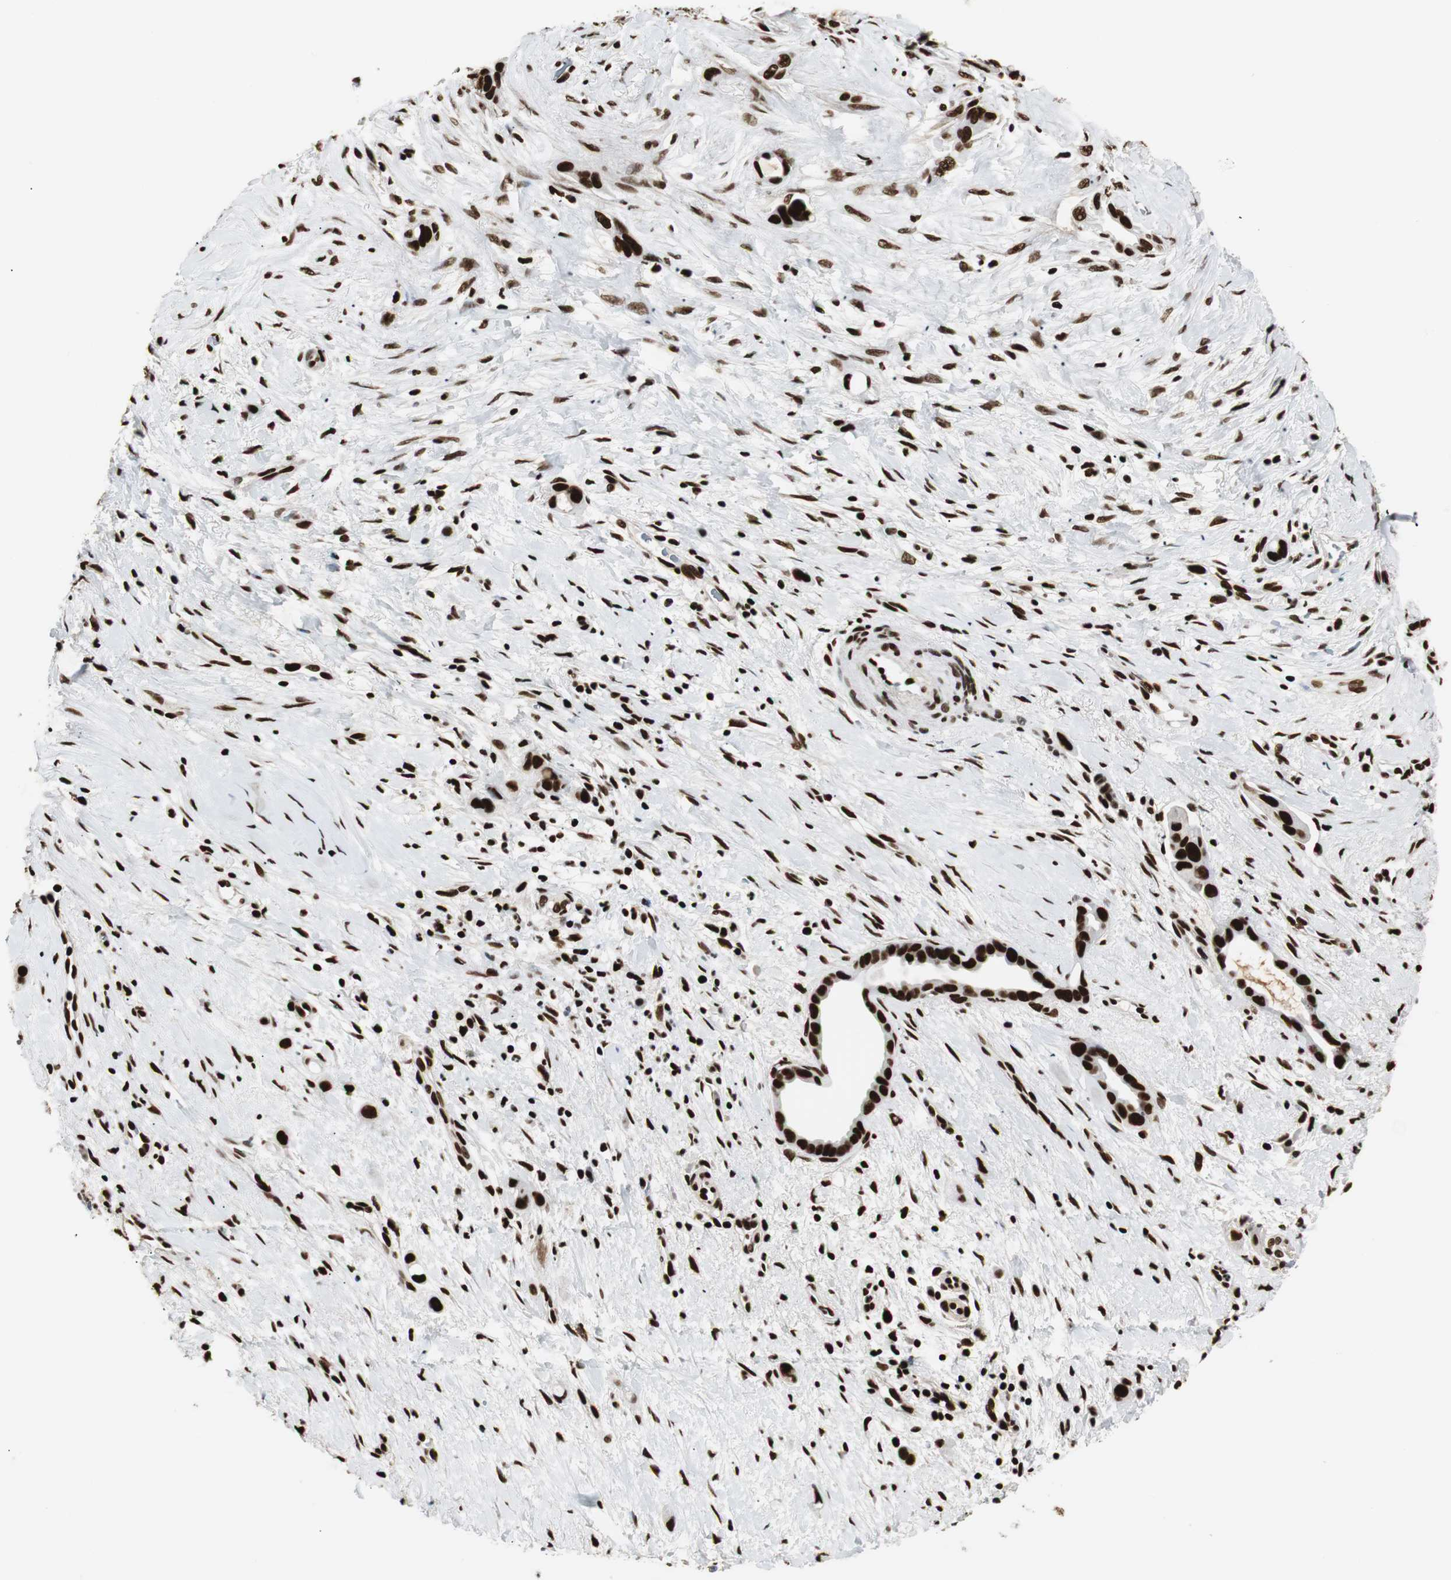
{"staining": {"intensity": "strong", "quantity": ">75%", "location": "nuclear"}, "tissue": "liver cancer", "cell_type": "Tumor cells", "image_type": "cancer", "snomed": [{"axis": "morphology", "description": "Cholangiocarcinoma"}, {"axis": "topography", "description": "Liver"}], "caption": "Brown immunohistochemical staining in human liver cholangiocarcinoma shows strong nuclear expression in about >75% of tumor cells. The protein is shown in brown color, while the nuclei are stained blue.", "gene": "MTA2", "patient": {"sex": "female", "age": 65}}